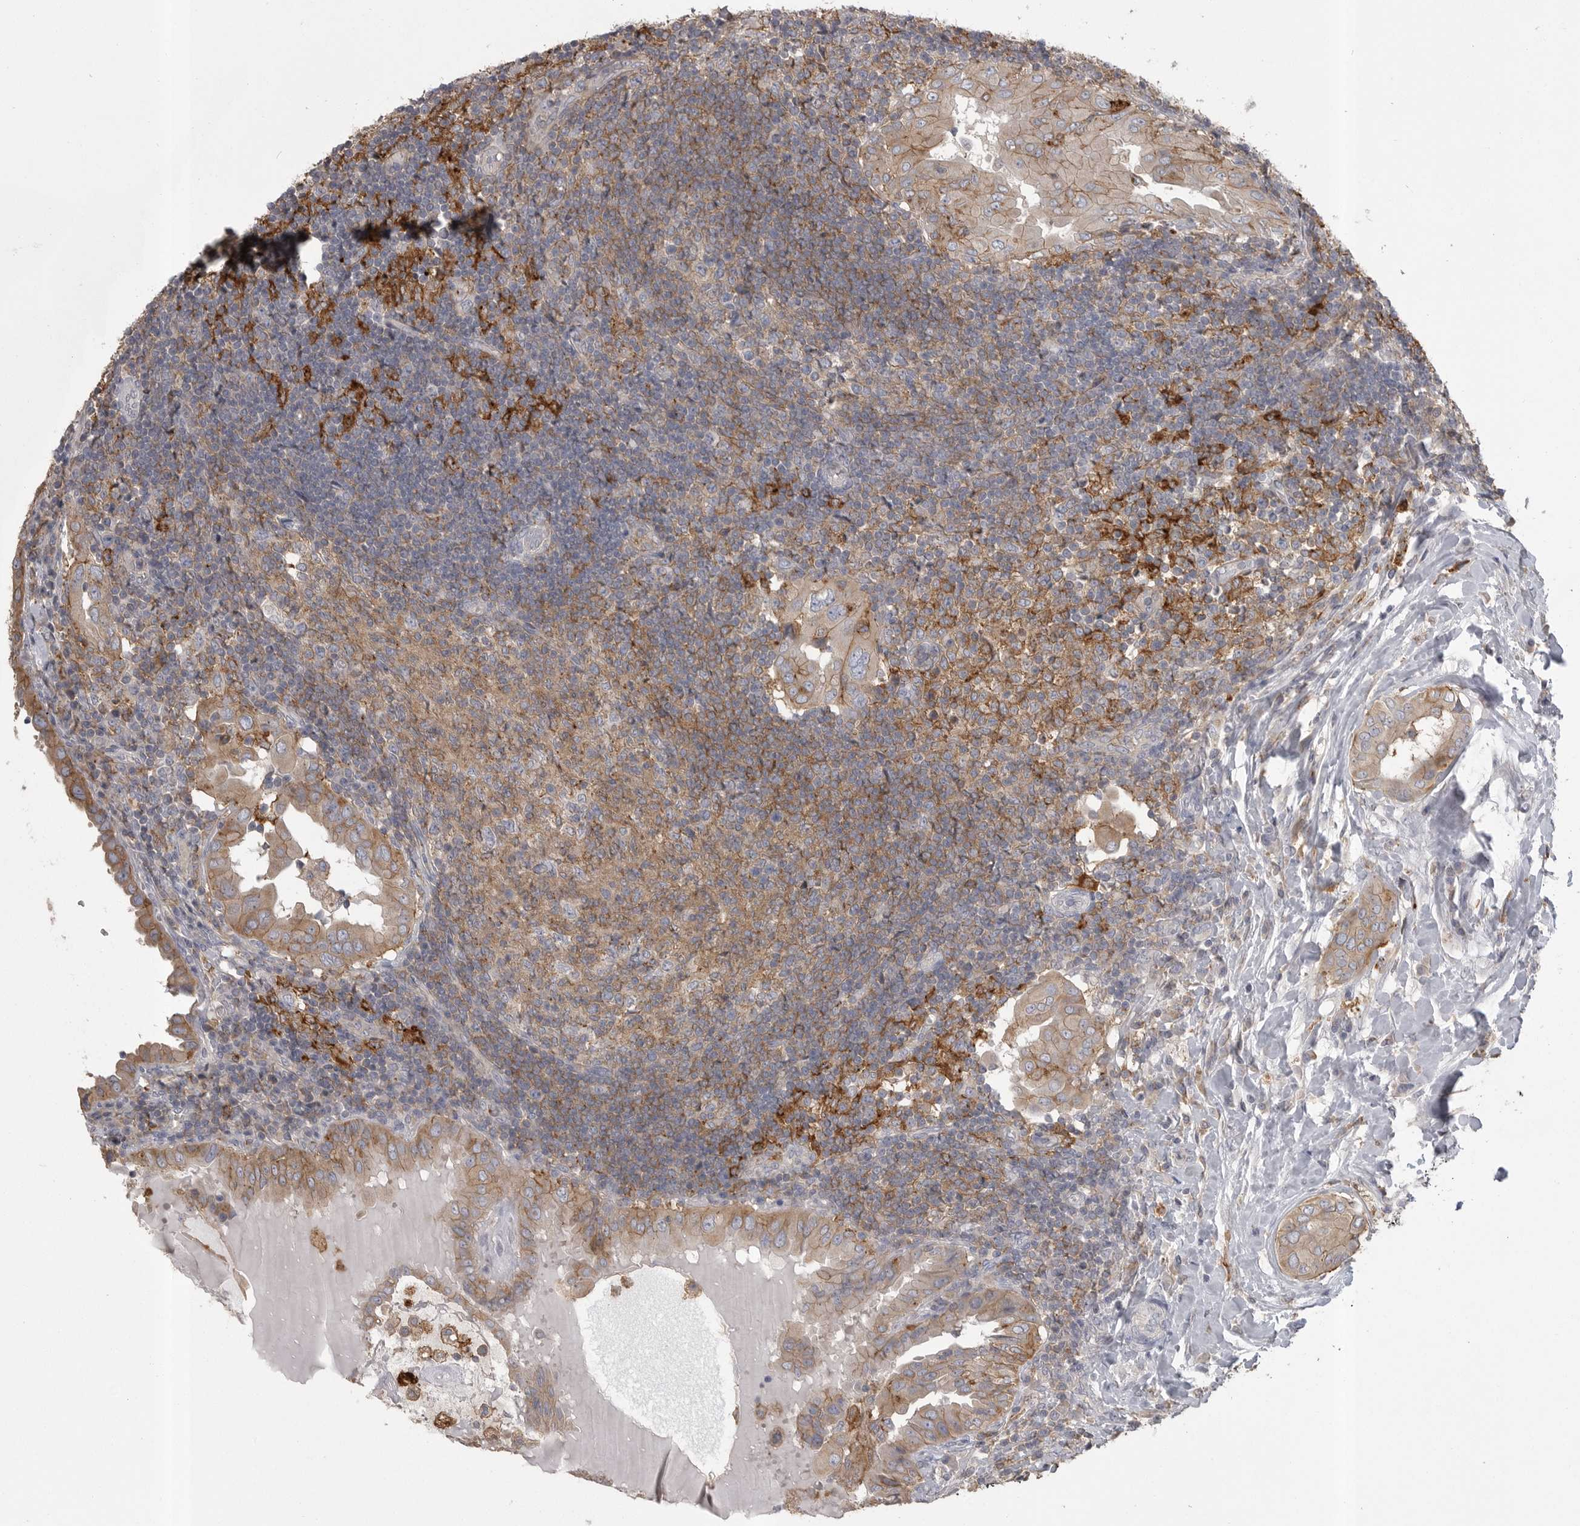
{"staining": {"intensity": "weak", "quantity": ">75%", "location": "cytoplasmic/membranous"}, "tissue": "thyroid cancer", "cell_type": "Tumor cells", "image_type": "cancer", "snomed": [{"axis": "morphology", "description": "Papillary adenocarcinoma, NOS"}, {"axis": "topography", "description": "Thyroid gland"}], "caption": "Papillary adenocarcinoma (thyroid) stained with immunohistochemistry (IHC) reveals weak cytoplasmic/membranous expression in approximately >75% of tumor cells.", "gene": "CMTM6", "patient": {"sex": "male", "age": 33}}